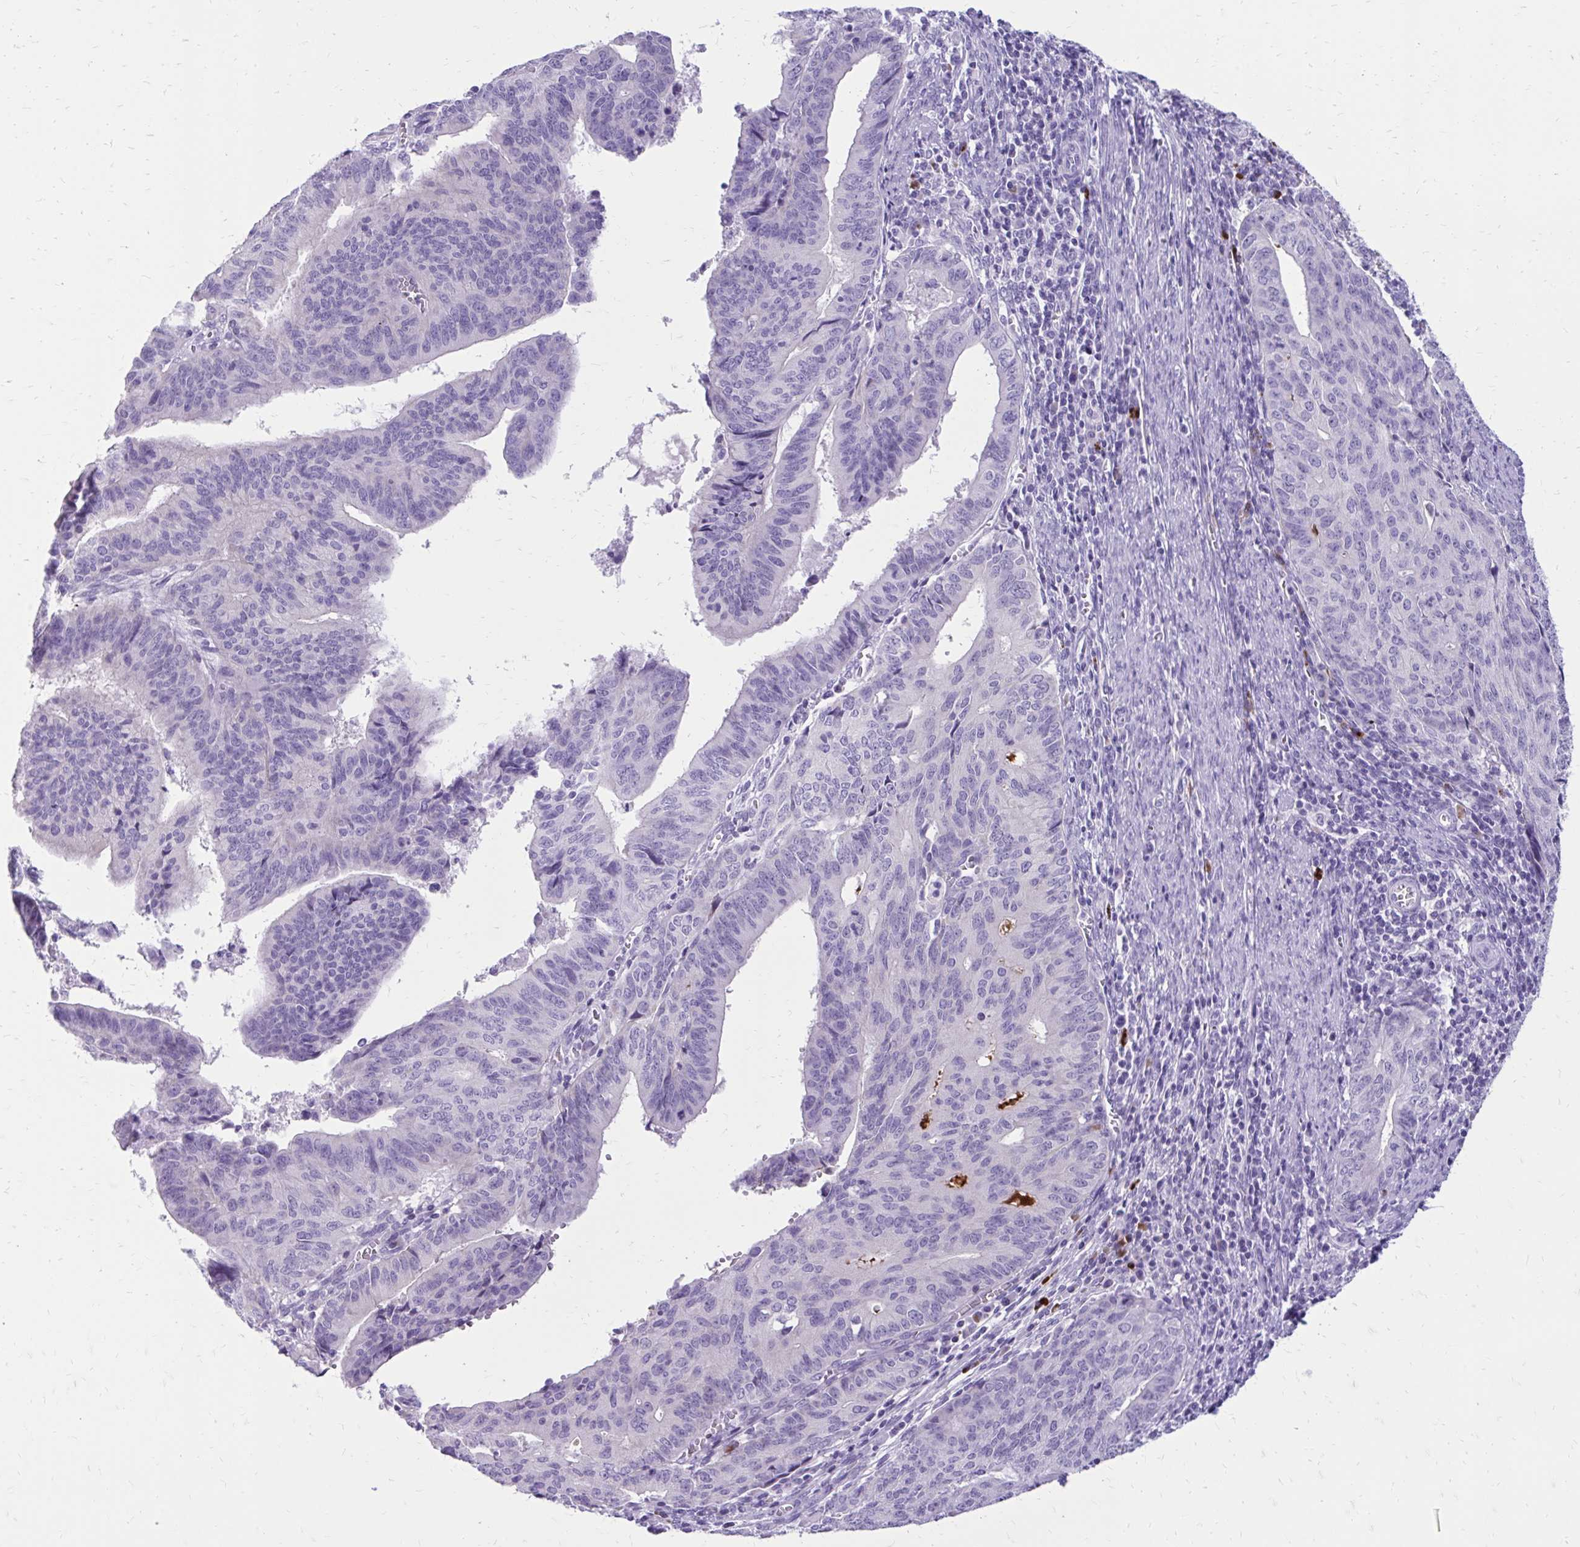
{"staining": {"intensity": "negative", "quantity": "none", "location": "none"}, "tissue": "endometrial cancer", "cell_type": "Tumor cells", "image_type": "cancer", "snomed": [{"axis": "morphology", "description": "Adenocarcinoma, NOS"}, {"axis": "topography", "description": "Endometrium"}], "caption": "Endometrial cancer (adenocarcinoma) was stained to show a protein in brown. There is no significant staining in tumor cells.", "gene": "SATL1", "patient": {"sex": "female", "age": 65}}